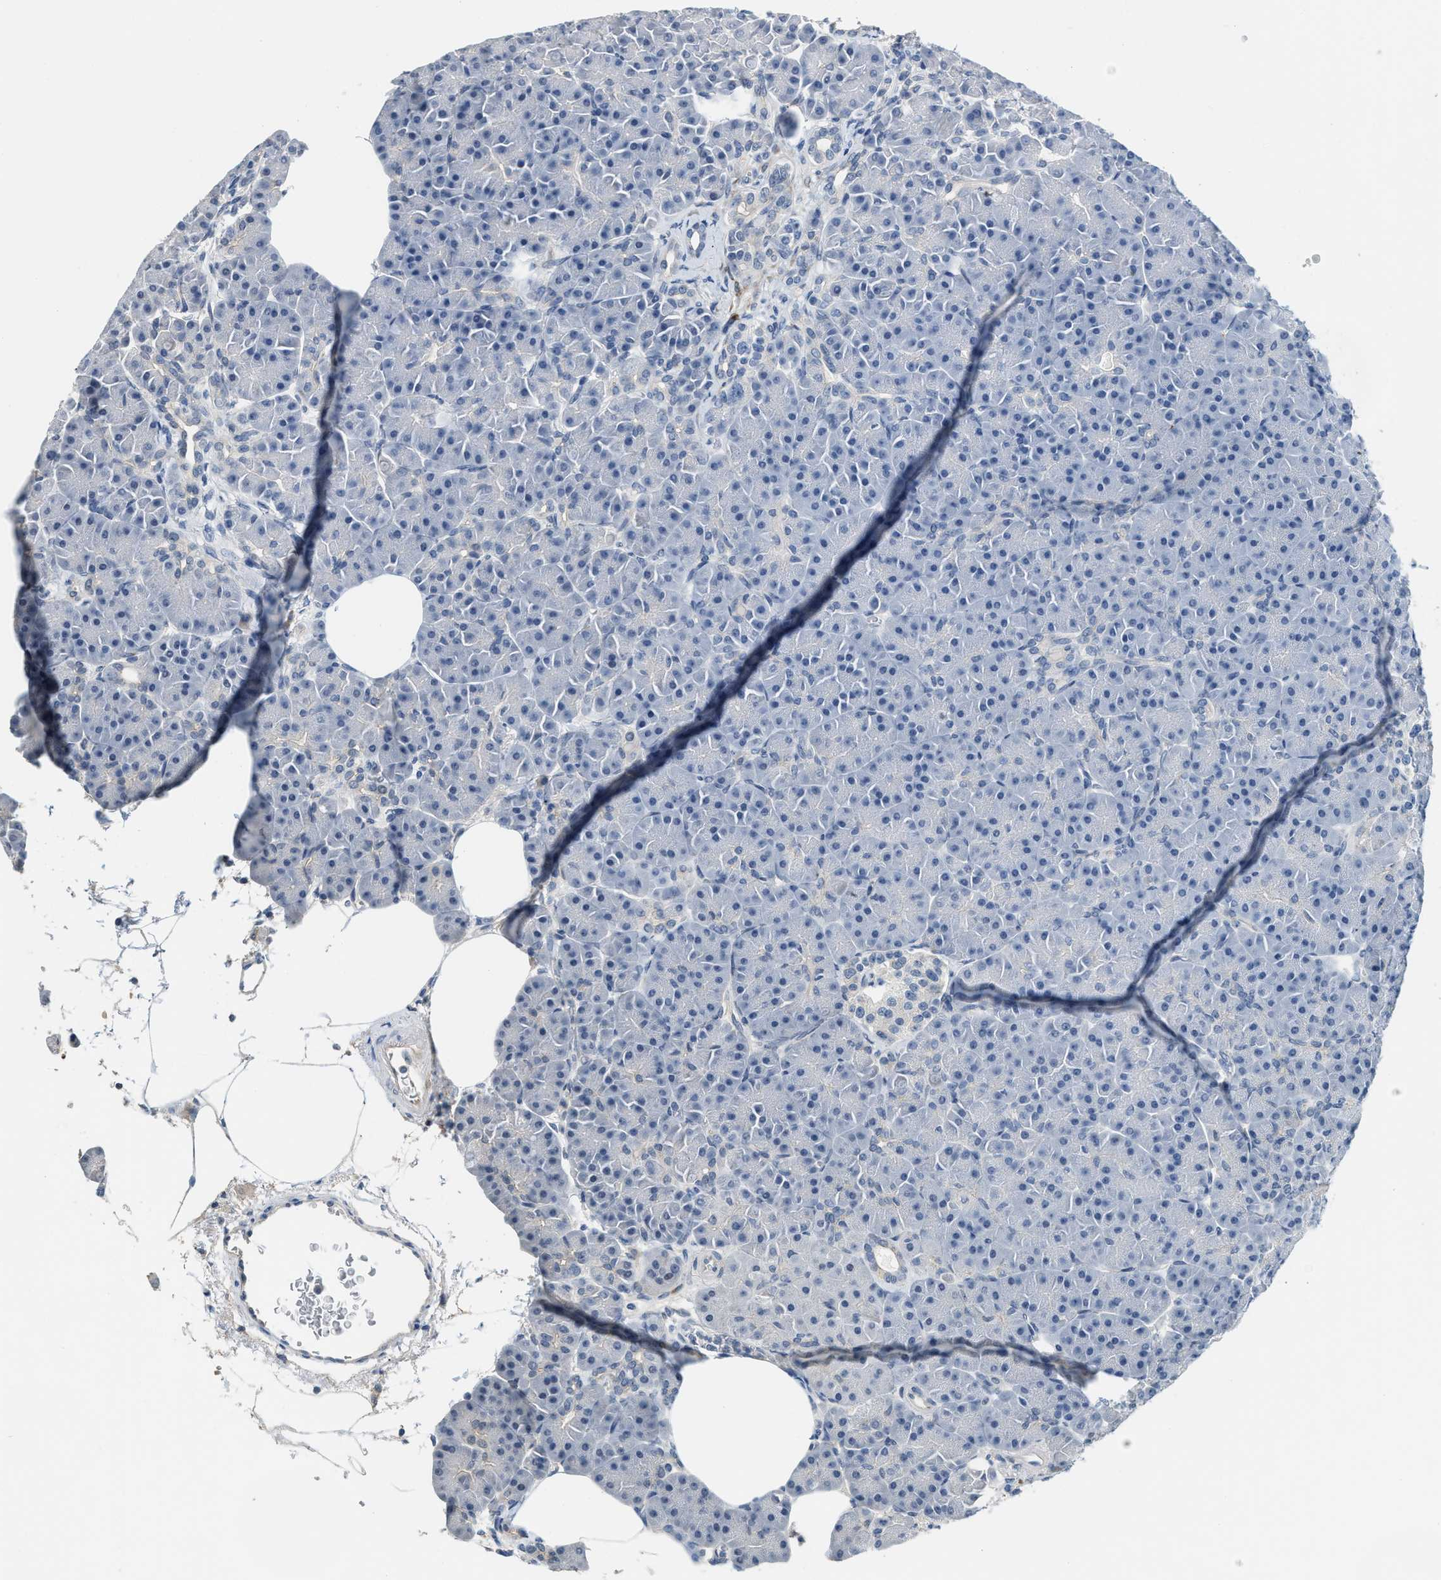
{"staining": {"intensity": "negative", "quantity": "none", "location": "none"}, "tissue": "pancreas", "cell_type": "Exocrine glandular cells", "image_type": "normal", "snomed": [{"axis": "morphology", "description": "Normal tissue, NOS"}, {"axis": "topography", "description": "Pancreas"}], "caption": "Pancreas stained for a protein using IHC shows no staining exocrine glandular cells.", "gene": "TMEM154", "patient": {"sex": "female", "age": 70}}